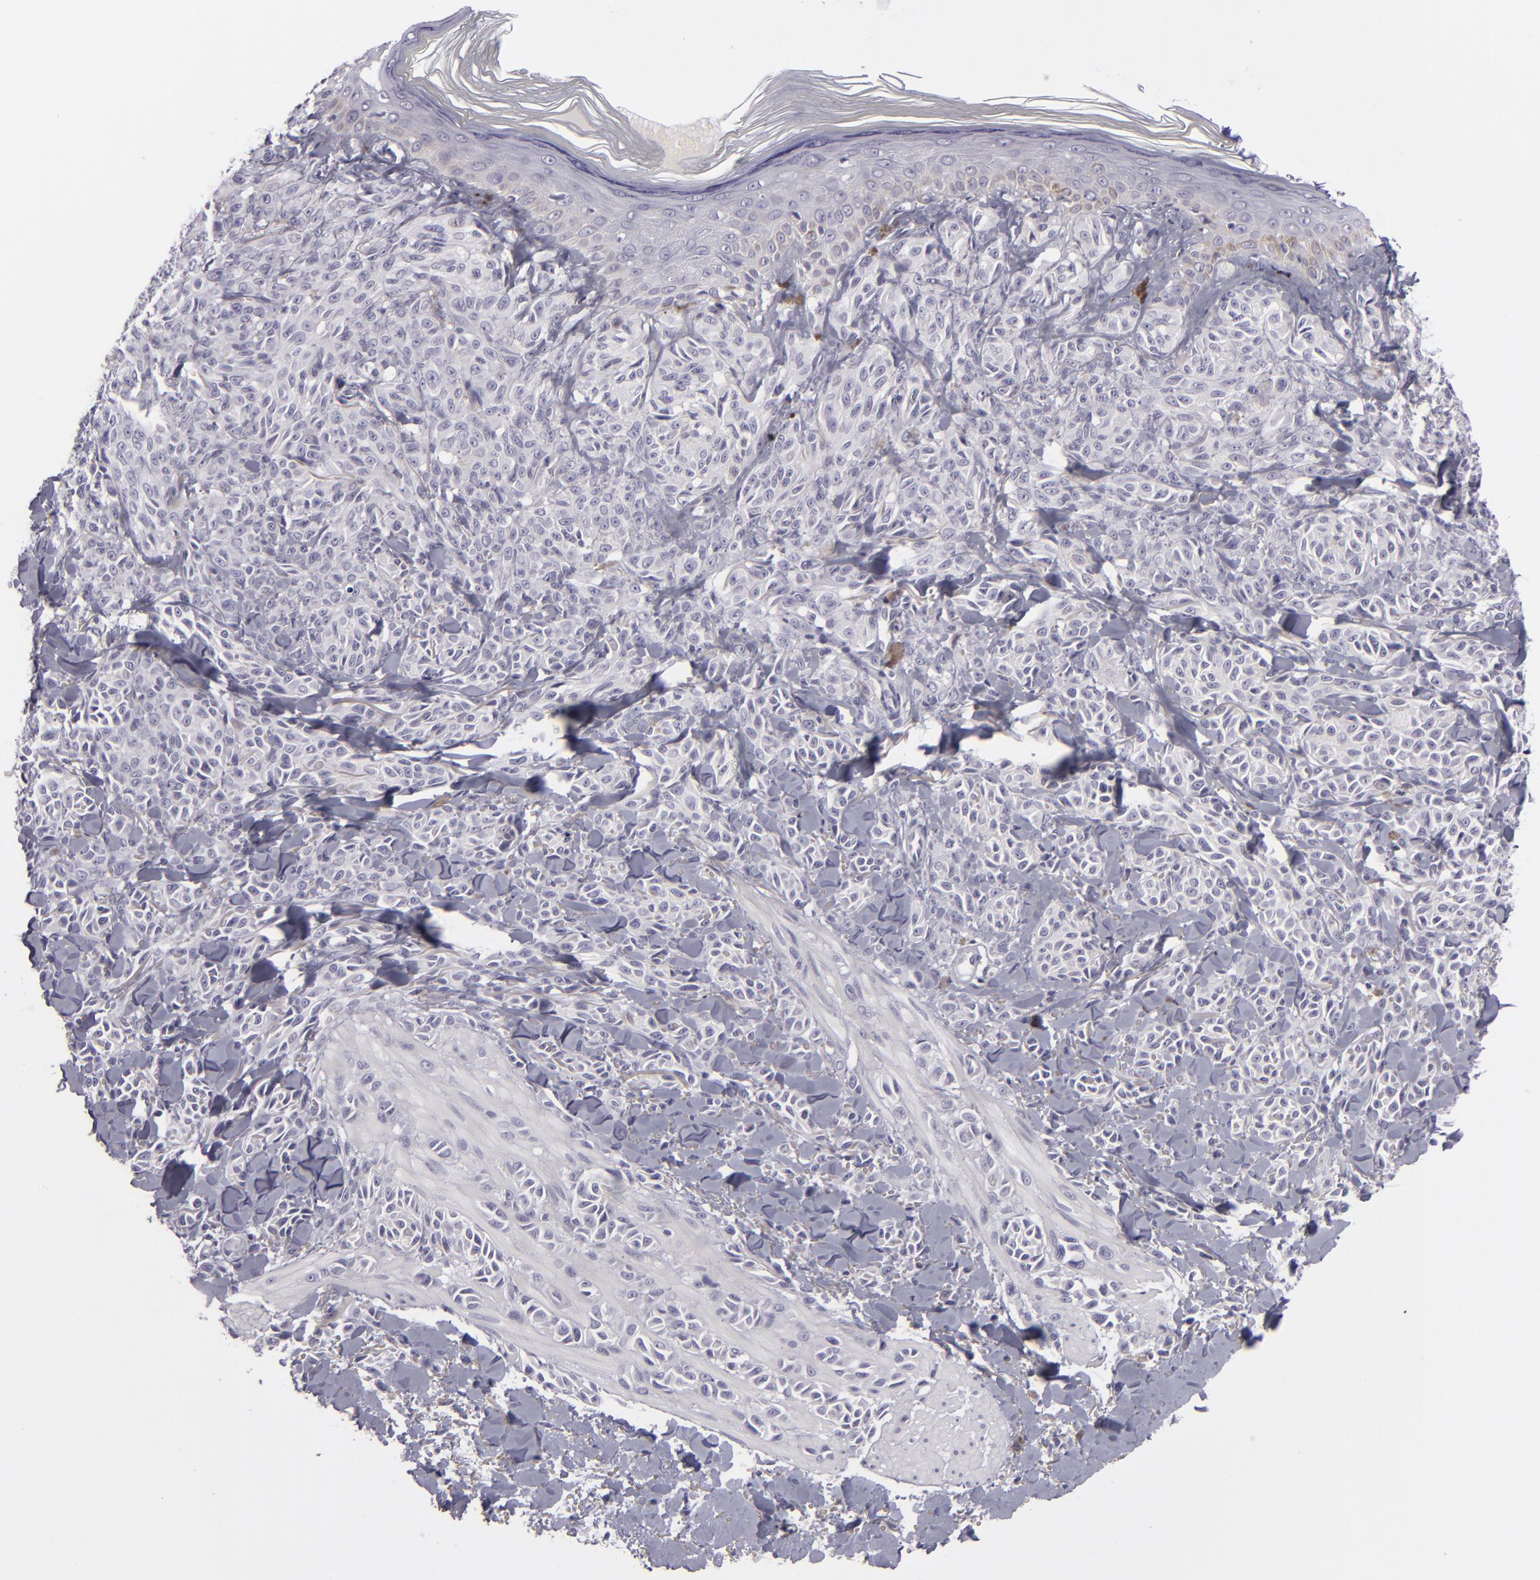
{"staining": {"intensity": "weak", "quantity": "<25%", "location": "cytoplasmic/membranous"}, "tissue": "melanoma", "cell_type": "Tumor cells", "image_type": "cancer", "snomed": [{"axis": "morphology", "description": "Malignant melanoma, NOS"}, {"axis": "topography", "description": "Skin"}], "caption": "This micrograph is of malignant melanoma stained with immunohistochemistry (IHC) to label a protein in brown with the nuclei are counter-stained blue. There is no expression in tumor cells.", "gene": "DLG4", "patient": {"sex": "female", "age": 73}}